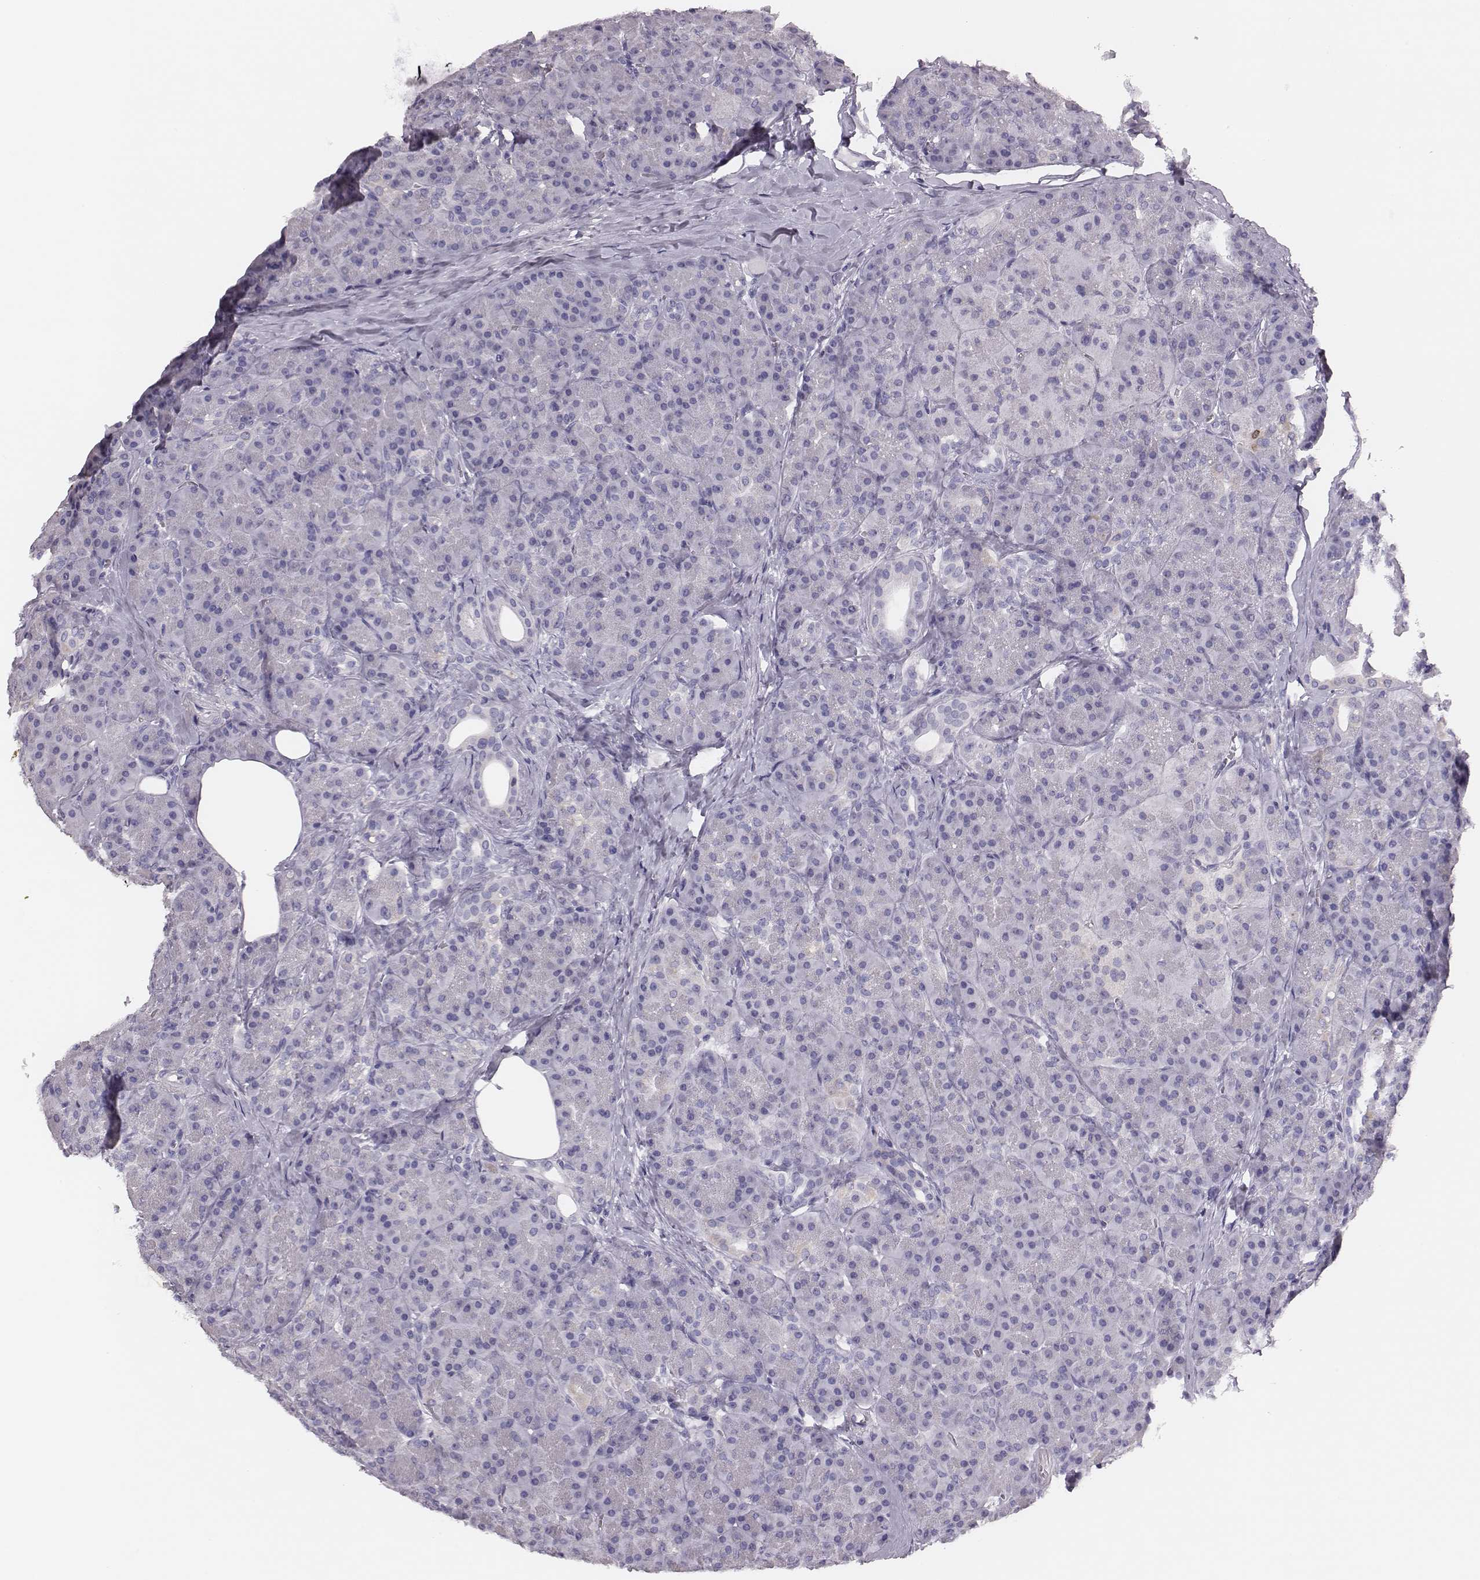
{"staining": {"intensity": "negative", "quantity": "none", "location": "none"}, "tissue": "pancreas", "cell_type": "Exocrine glandular cells", "image_type": "normal", "snomed": [{"axis": "morphology", "description": "Normal tissue, NOS"}, {"axis": "topography", "description": "Pancreas"}], "caption": "This is an IHC image of unremarkable human pancreas. There is no staining in exocrine glandular cells.", "gene": "H1", "patient": {"sex": "male", "age": 57}}